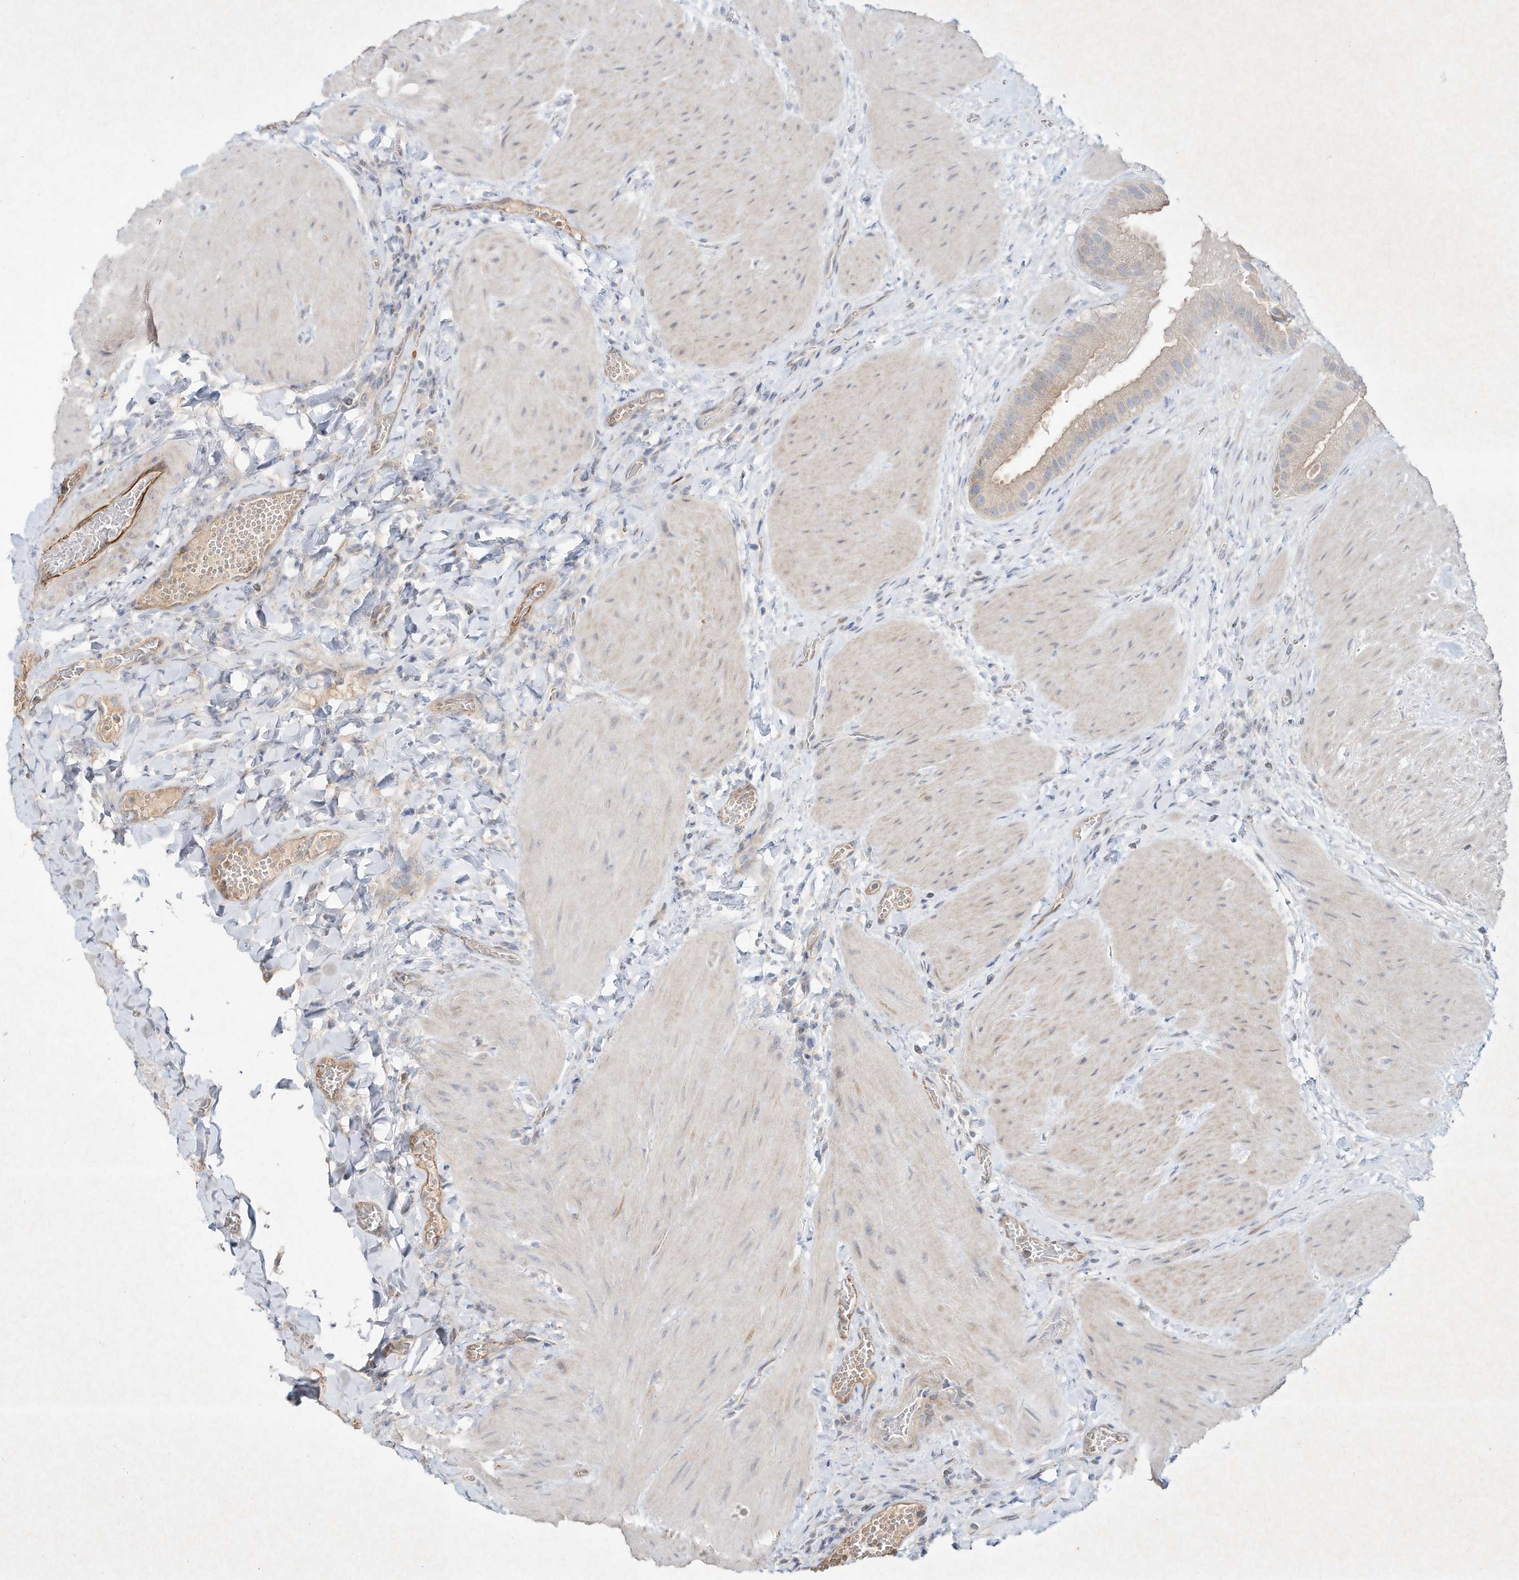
{"staining": {"intensity": "weak", "quantity": ">75%", "location": "cytoplasmic/membranous"}, "tissue": "gallbladder", "cell_type": "Glandular cells", "image_type": "normal", "snomed": [{"axis": "morphology", "description": "Normal tissue, NOS"}, {"axis": "topography", "description": "Gallbladder"}], "caption": "Normal gallbladder exhibits weak cytoplasmic/membranous staining in approximately >75% of glandular cells The protein of interest is shown in brown color, while the nuclei are stained blue..", "gene": "HTR5A", "patient": {"sex": "male", "age": 55}}